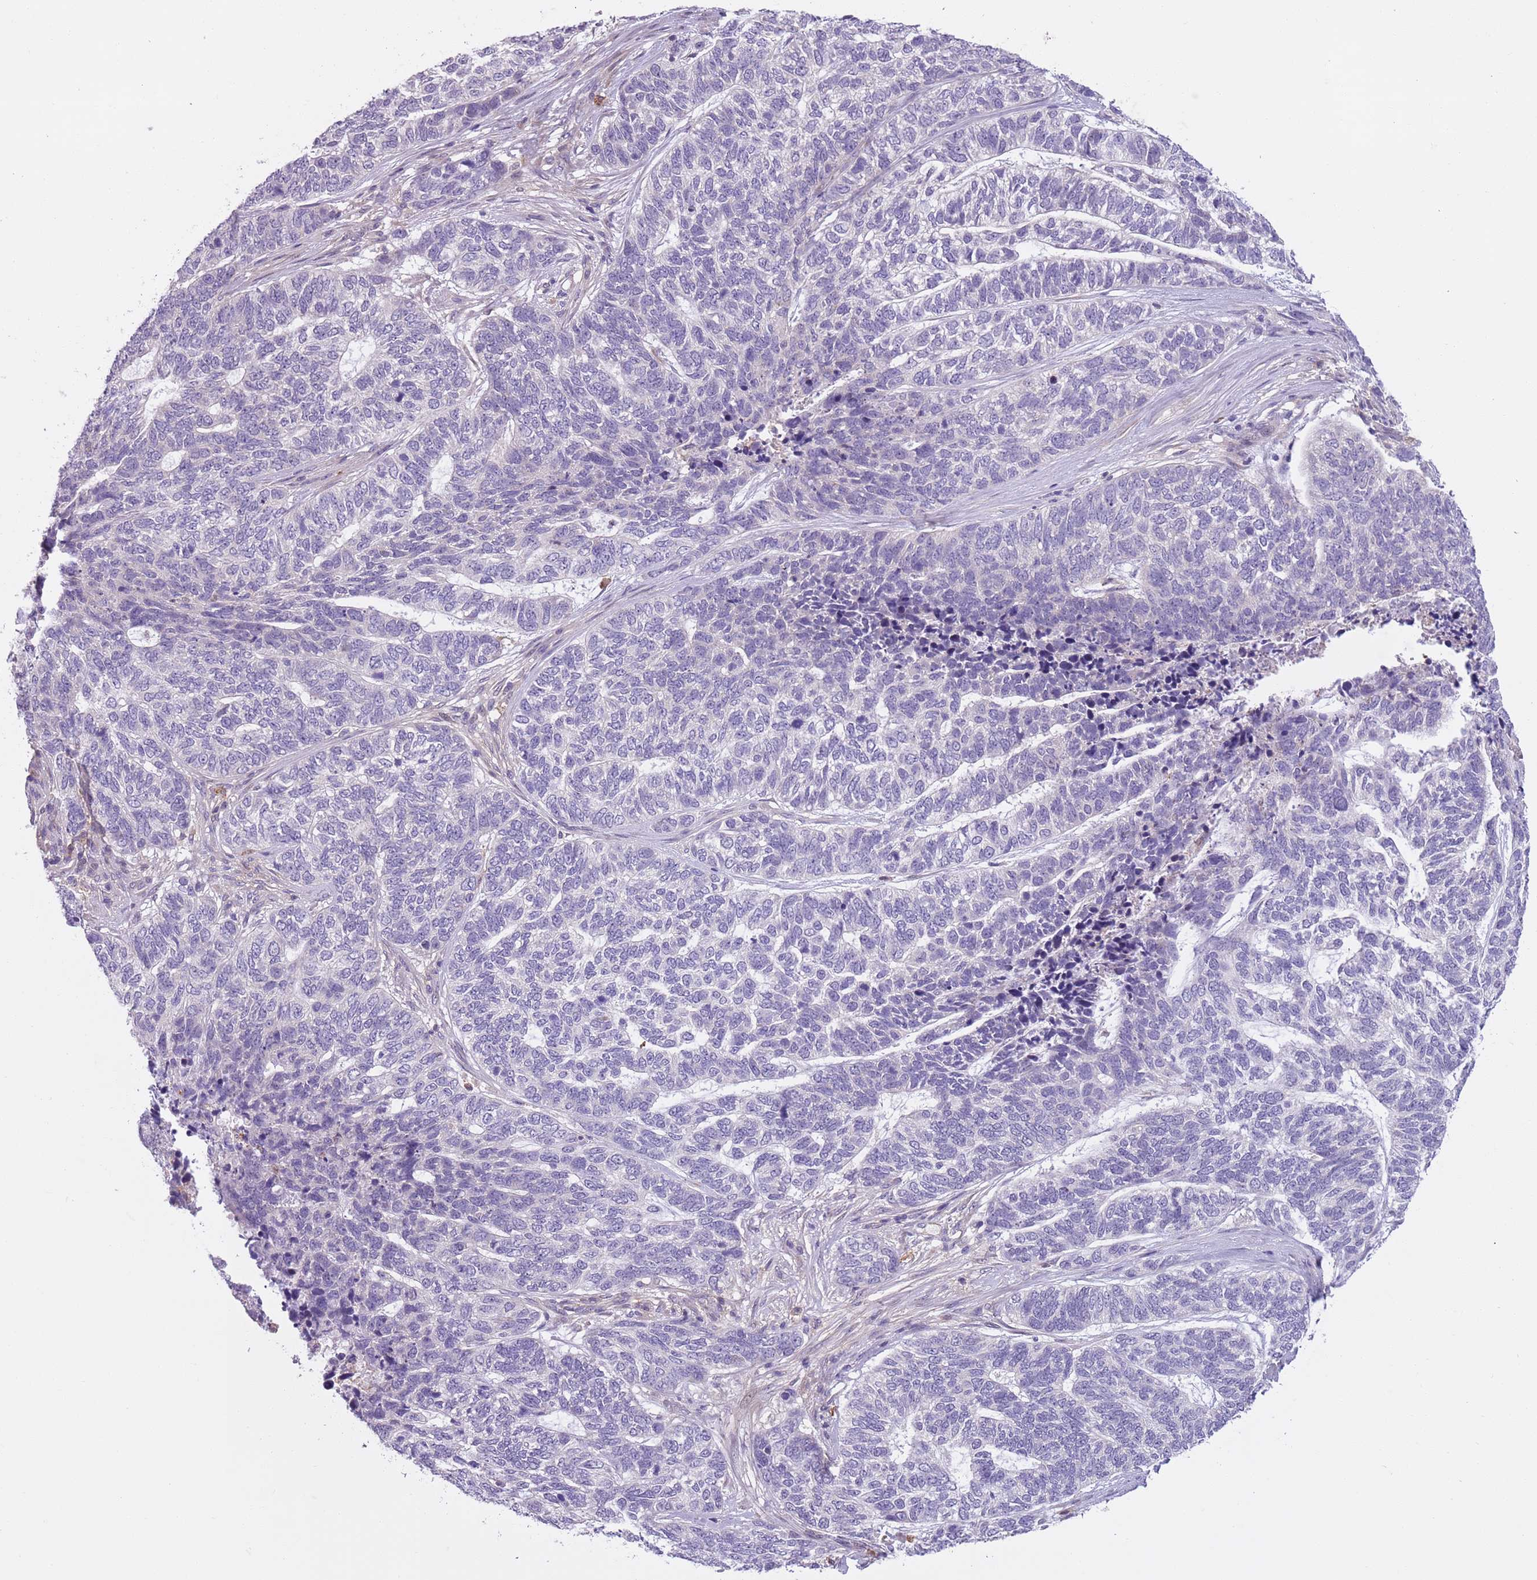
{"staining": {"intensity": "negative", "quantity": "none", "location": "none"}, "tissue": "skin cancer", "cell_type": "Tumor cells", "image_type": "cancer", "snomed": [{"axis": "morphology", "description": "Basal cell carcinoma"}, {"axis": "topography", "description": "Skin"}], "caption": "Basal cell carcinoma (skin) stained for a protein using IHC shows no positivity tumor cells.", "gene": "JAML", "patient": {"sex": "female", "age": 65}}